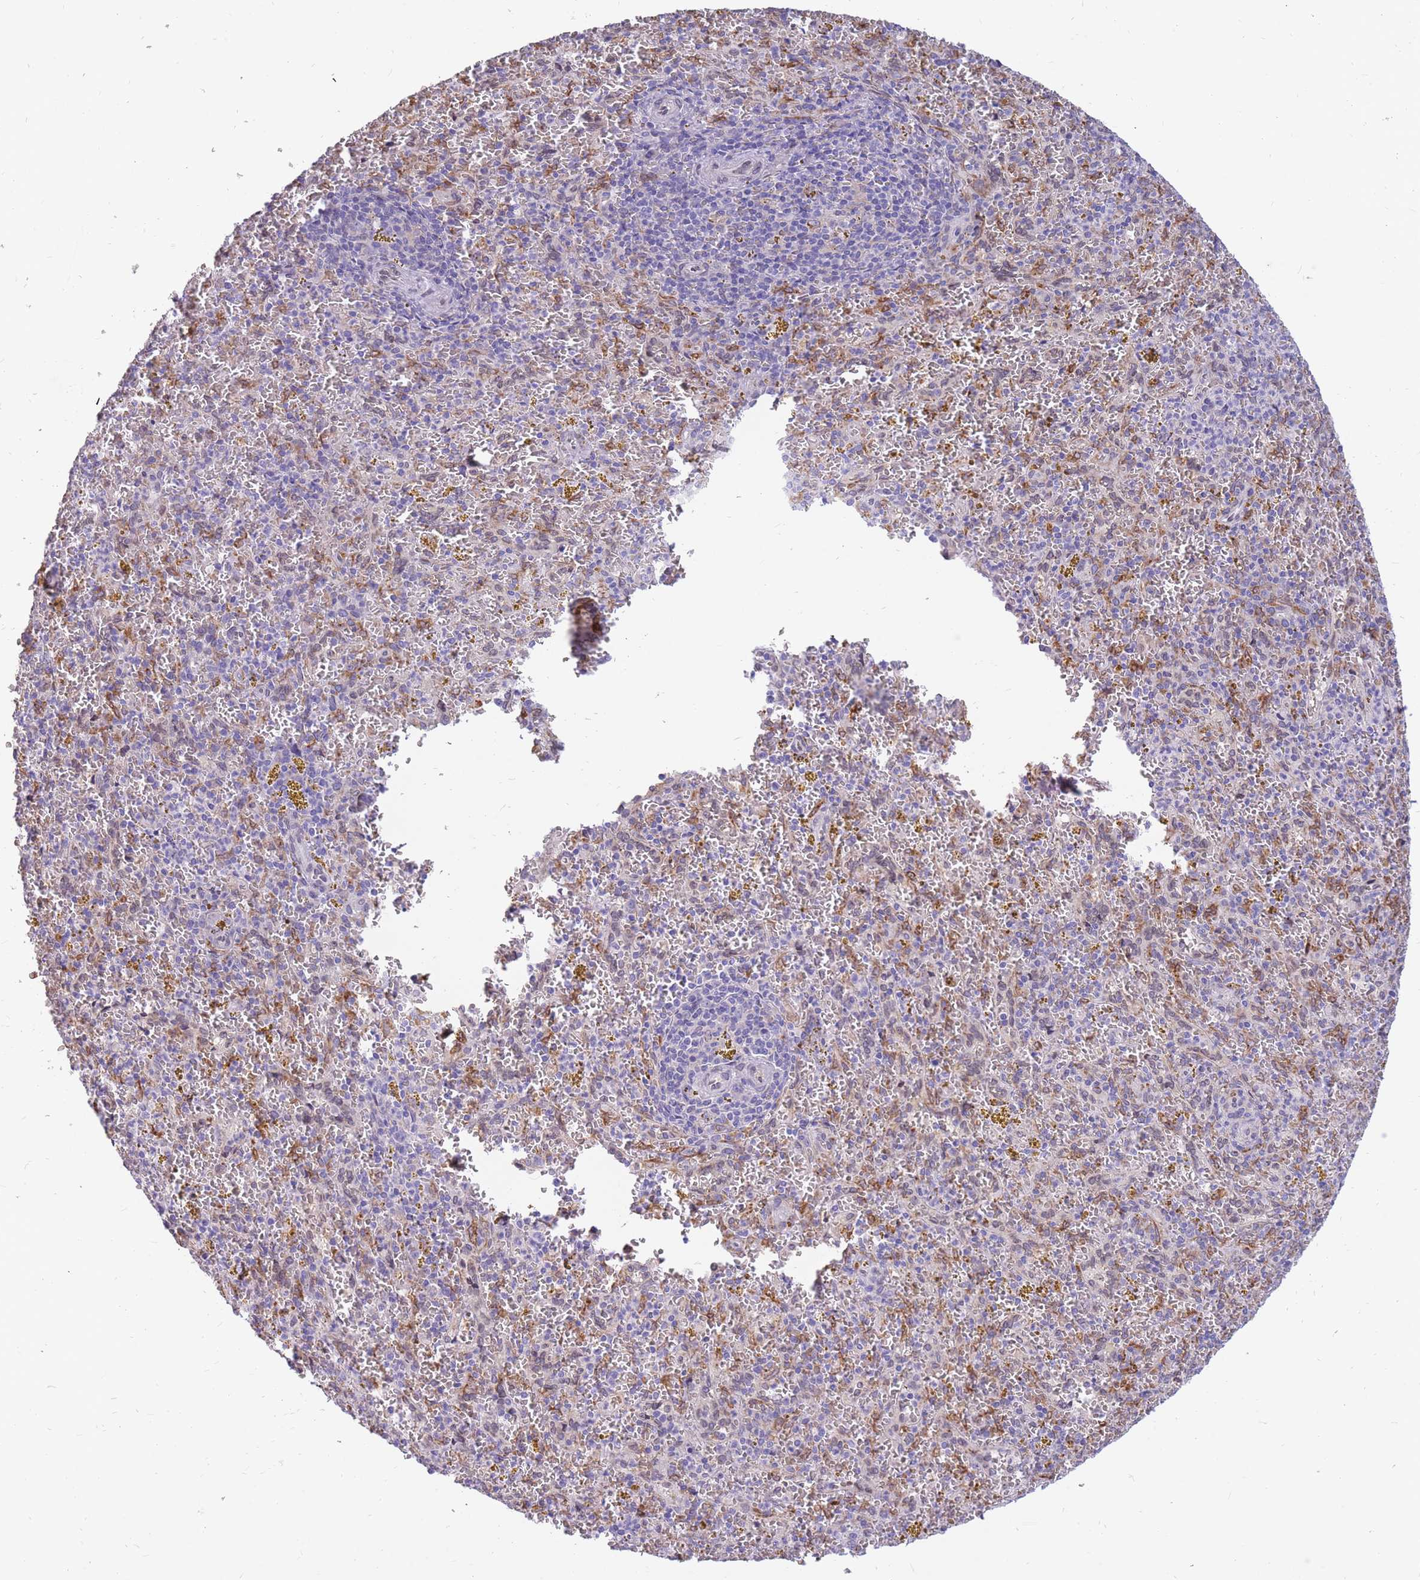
{"staining": {"intensity": "negative", "quantity": "none", "location": "none"}, "tissue": "spleen", "cell_type": "Cells in red pulp", "image_type": "normal", "snomed": [{"axis": "morphology", "description": "Normal tissue, NOS"}, {"axis": "topography", "description": "Spleen"}], "caption": "This histopathology image is of normal spleen stained with immunohistochemistry to label a protein in brown with the nuclei are counter-stained blue. There is no staining in cells in red pulp.", "gene": "HOOK2", "patient": {"sex": "male", "age": 57}}